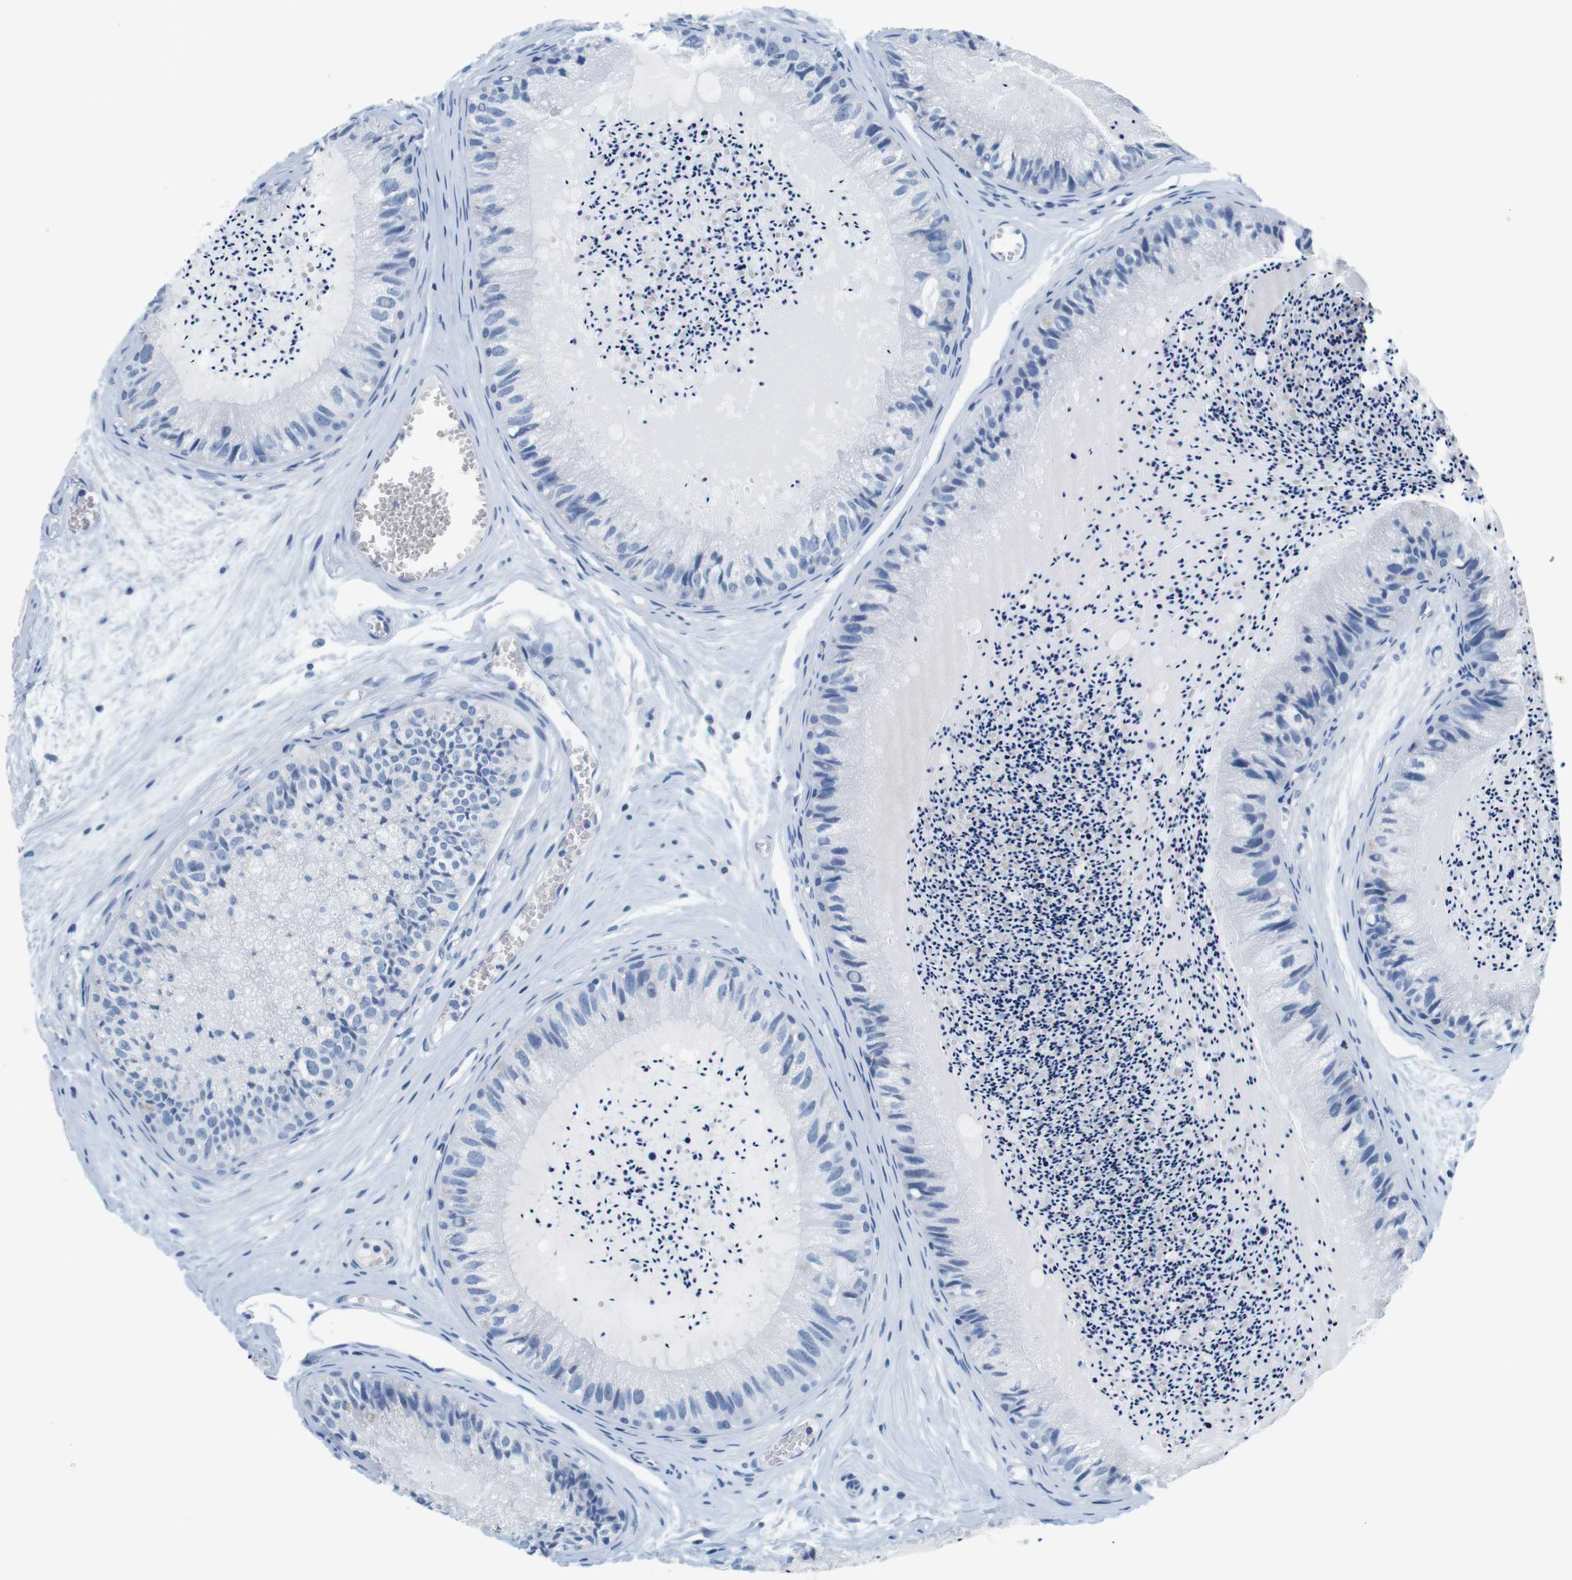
{"staining": {"intensity": "negative", "quantity": "none", "location": "none"}, "tissue": "epididymis", "cell_type": "Glandular cells", "image_type": "normal", "snomed": [{"axis": "morphology", "description": "Normal tissue, NOS"}, {"axis": "topography", "description": "Epididymis"}], "caption": "Immunohistochemistry histopathology image of benign epididymis stained for a protein (brown), which displays no expression in glandular cells.", "gene": "CYP2C9", "patient": {"sex": "male", "age": 31}}